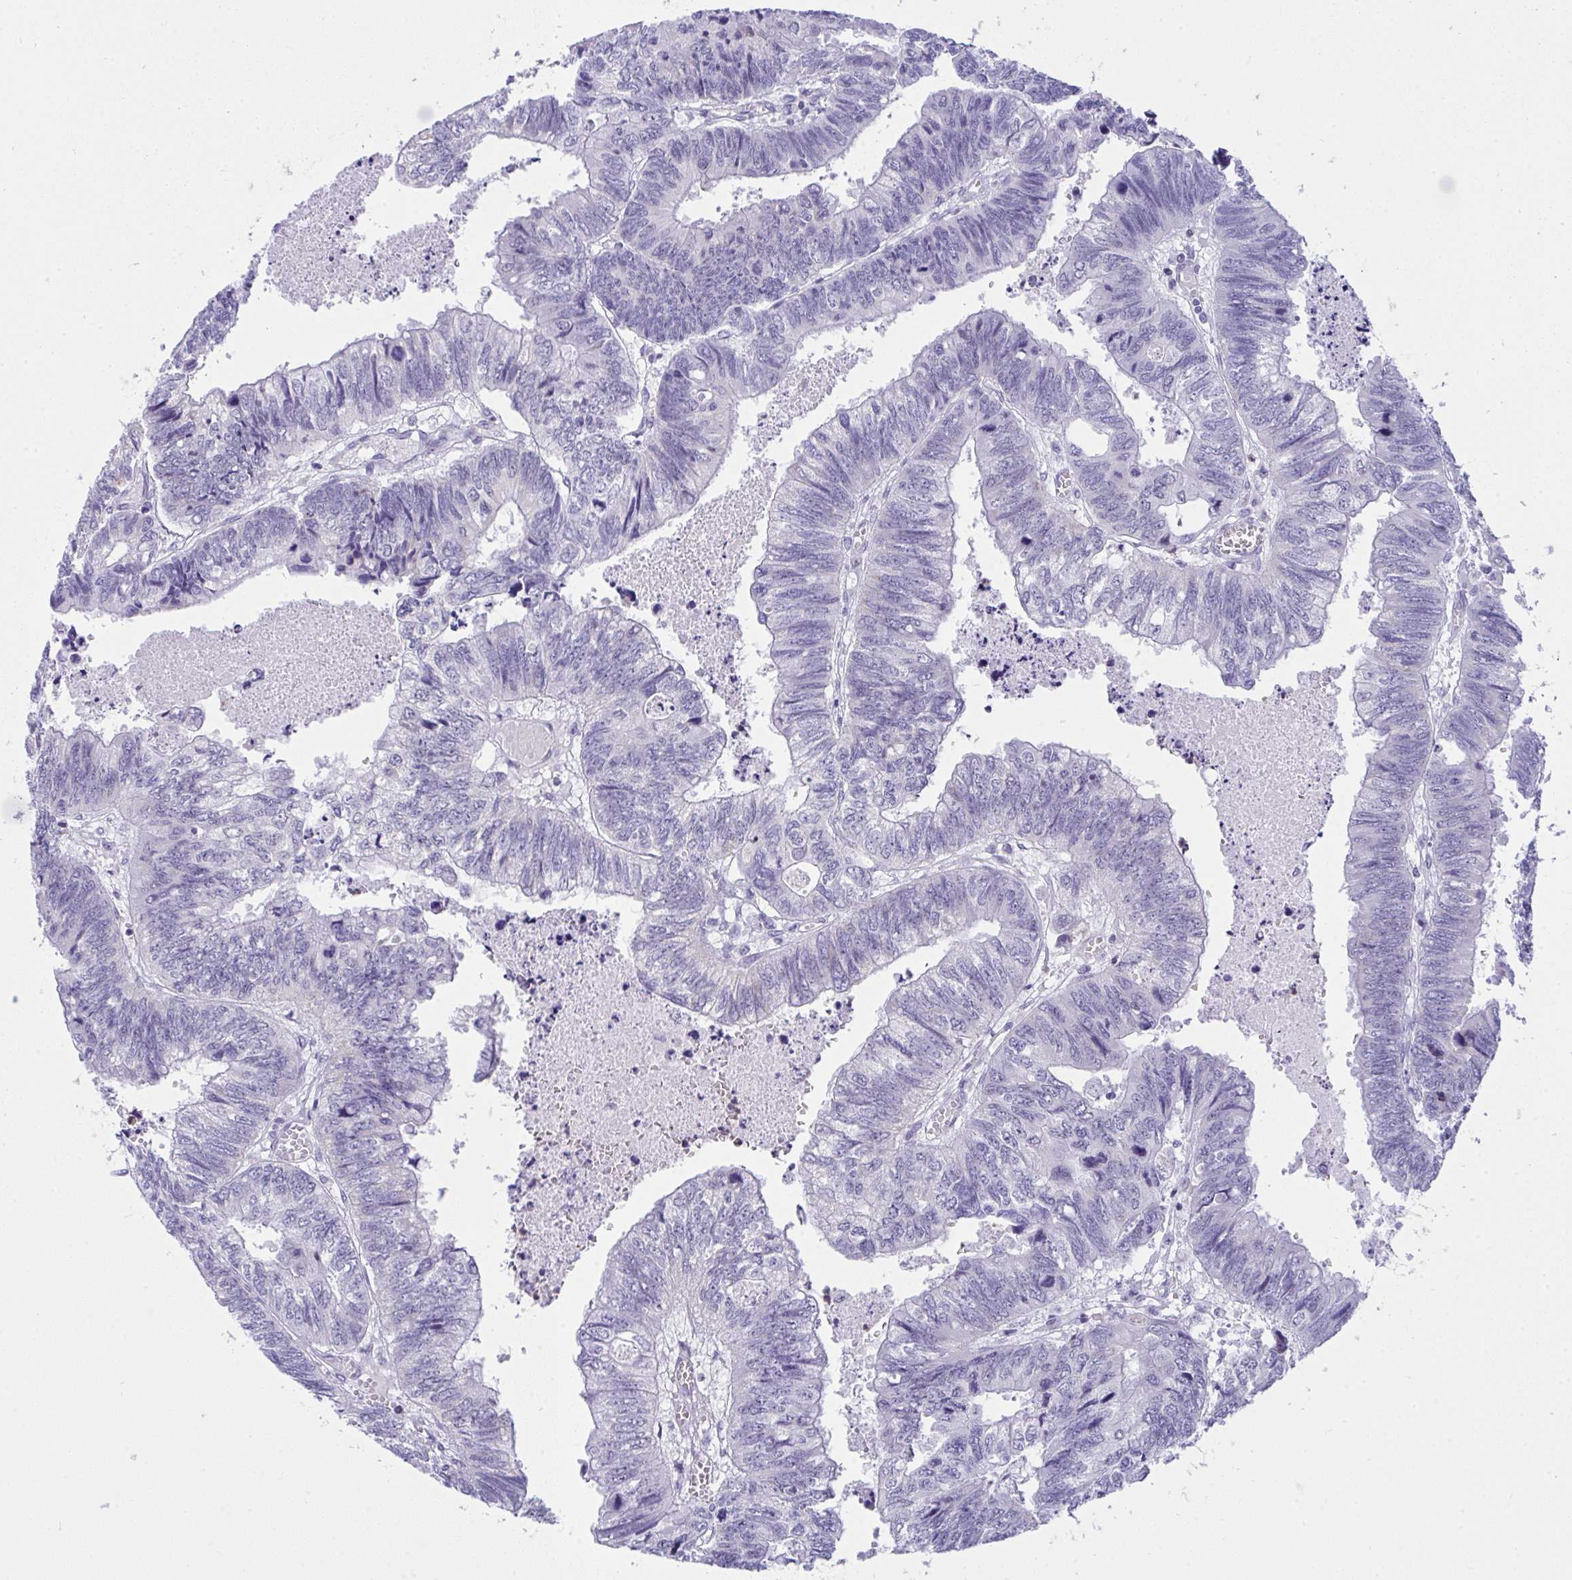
{"staining": {"intensity": "moderate", "quantity": "<25%", "location": "cytoplasmic/membranous"}, "tissue": "colorectal cancer", "cell_type": "Tumor cells", "image_type": "cancer", "snomed": [{"axis": "morphology", "description": "Adenocarcinoma, NOS"}, {"axis": "topography", "description": "Colon"}], "caption": "Moderate cytoplasmic/membranous protein staining is present in approximately <25% of tumor cells in adenocarcinoma (colorectal).", "gene": "PLA2G12B", "patient": {"sex": "male", "age": 62}}